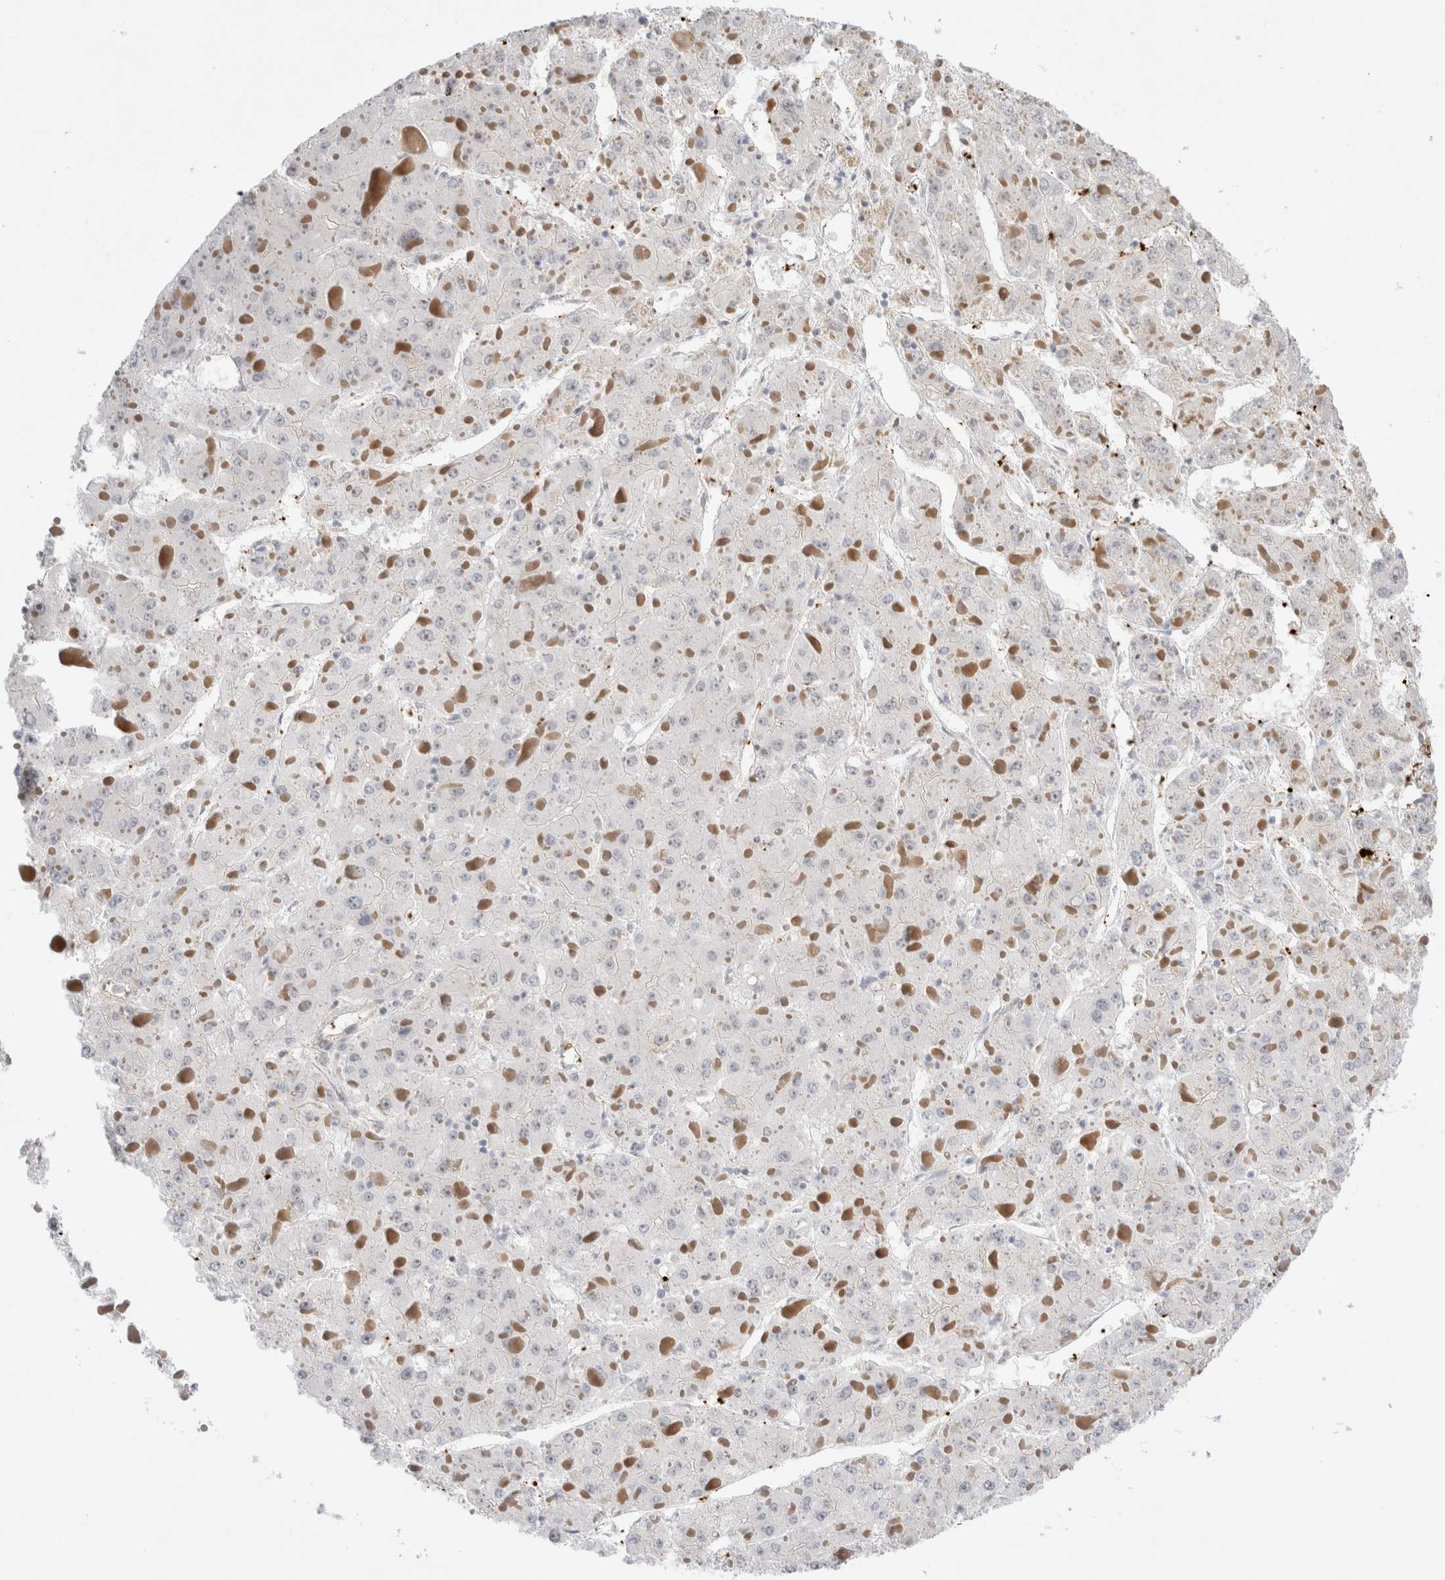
{"staining": {"intensity": "negative", "quantity": "none", "location": "none"}, "tissue": "liver cancer", "cell_type": "Tumor cells", "image_type": "cancer", "snomed": [{"axis": "morphology", "description": "Carcinoma, Hepatocellular, NOS"}, {"axis": "topography", "description": "Liver"}], "caption": "This is an immunohistochemistry image of human liver cancer (hepatocellular carcinoma). There is no staining in tumor cells.", "gene": "VPS28", "patient": {"sex": "female", "age": 73}}